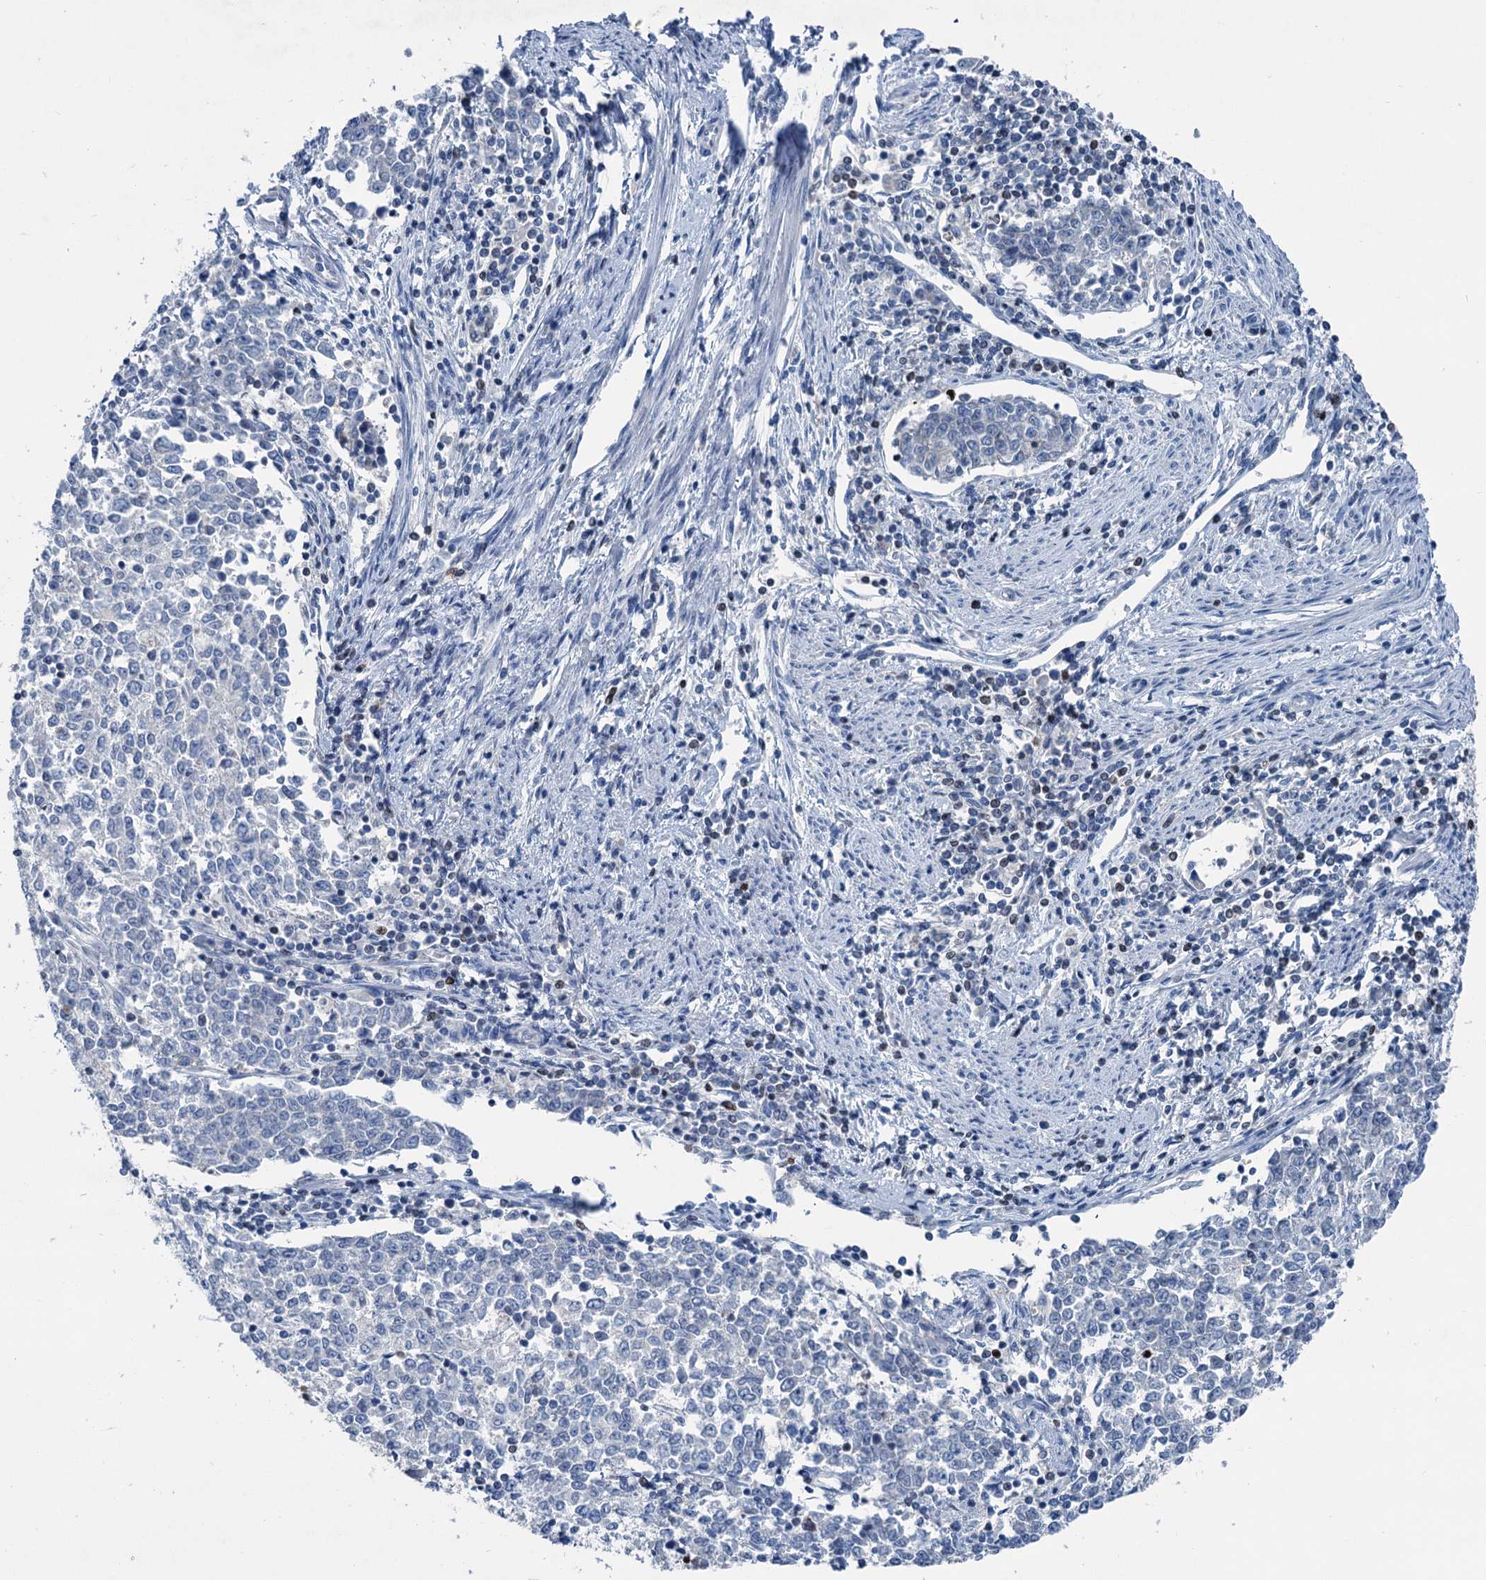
{"staining": {"intensity": "negative", "quantity": "none", "location": "none"}, "tissue": "endometrial cancer", "cell_type": "Tumor cells", "image_type": "cancer", "snomed": [{"axis": "morphology", "description": "Adenocarcinoma, NOS"}, {"axis": "topography", "description": "Endometrium"}], "caption": "Protein analysis of endometrial cancer demonstrates no significant positivity in tumor cells.", "gene": "ELP4", "patient": {"sex": "female", "age": 50}}